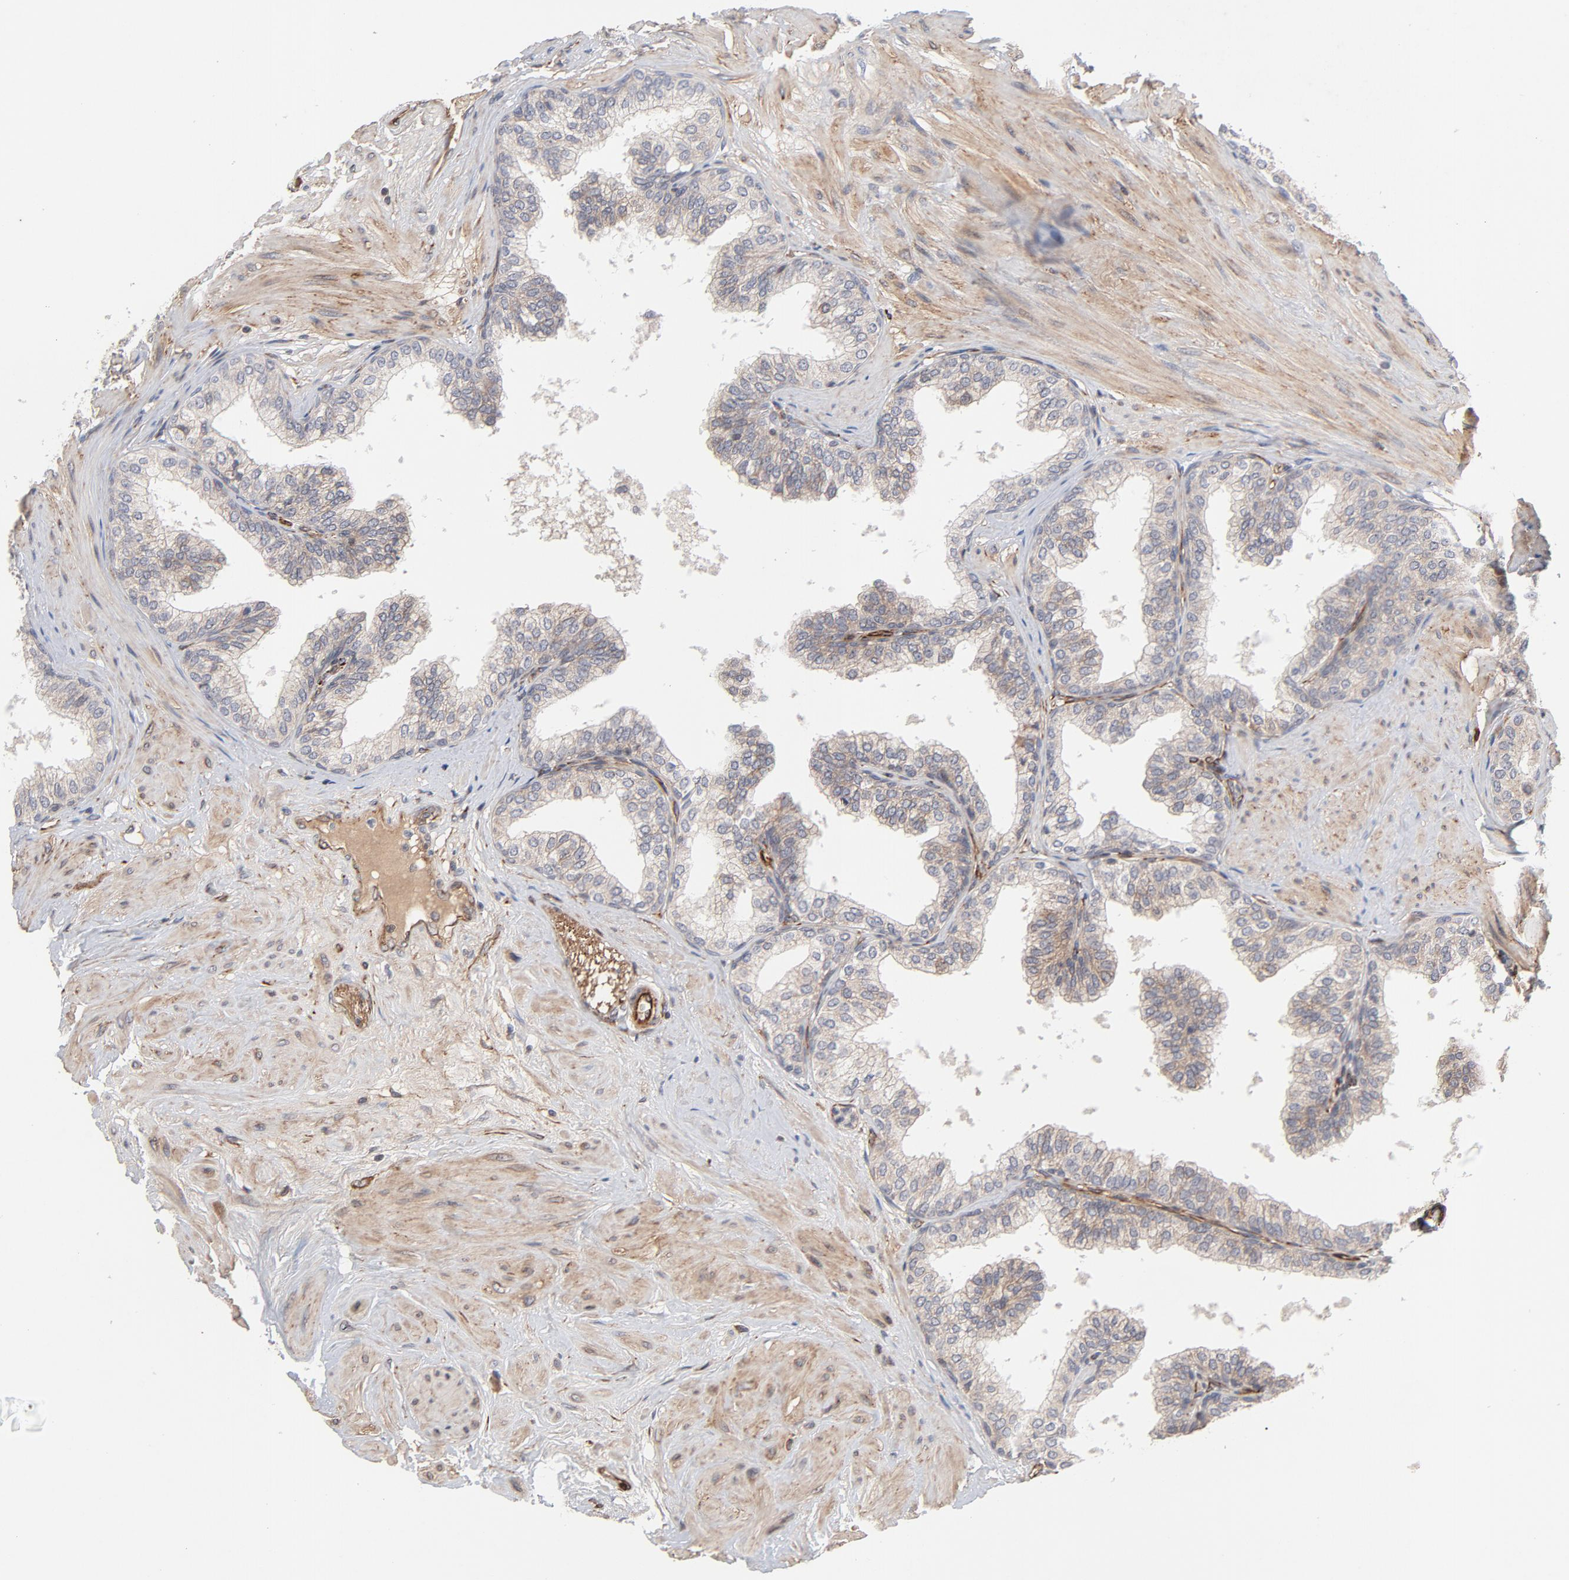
{"staining": {"intensity": "weak", "quantity": ">75%", "location": "cytoplasmic/membranous"}, "tissue": "prostate", "cell_type": "Glandular cells", "image_type": "normal", "snomed": [{"axis": "morphology", "description": "Normal tissue, NOS"}, {"axis": "topography", "description": "Prostate"}], "caption": "Protein positivity by immunohistochemistry reveals weak cytoplasmic/membranous positivity in approximately >75% of glandular cells in normal prostate.", "gene": "DNAAF2", "patient": {"sex": "male", "age": 60}}